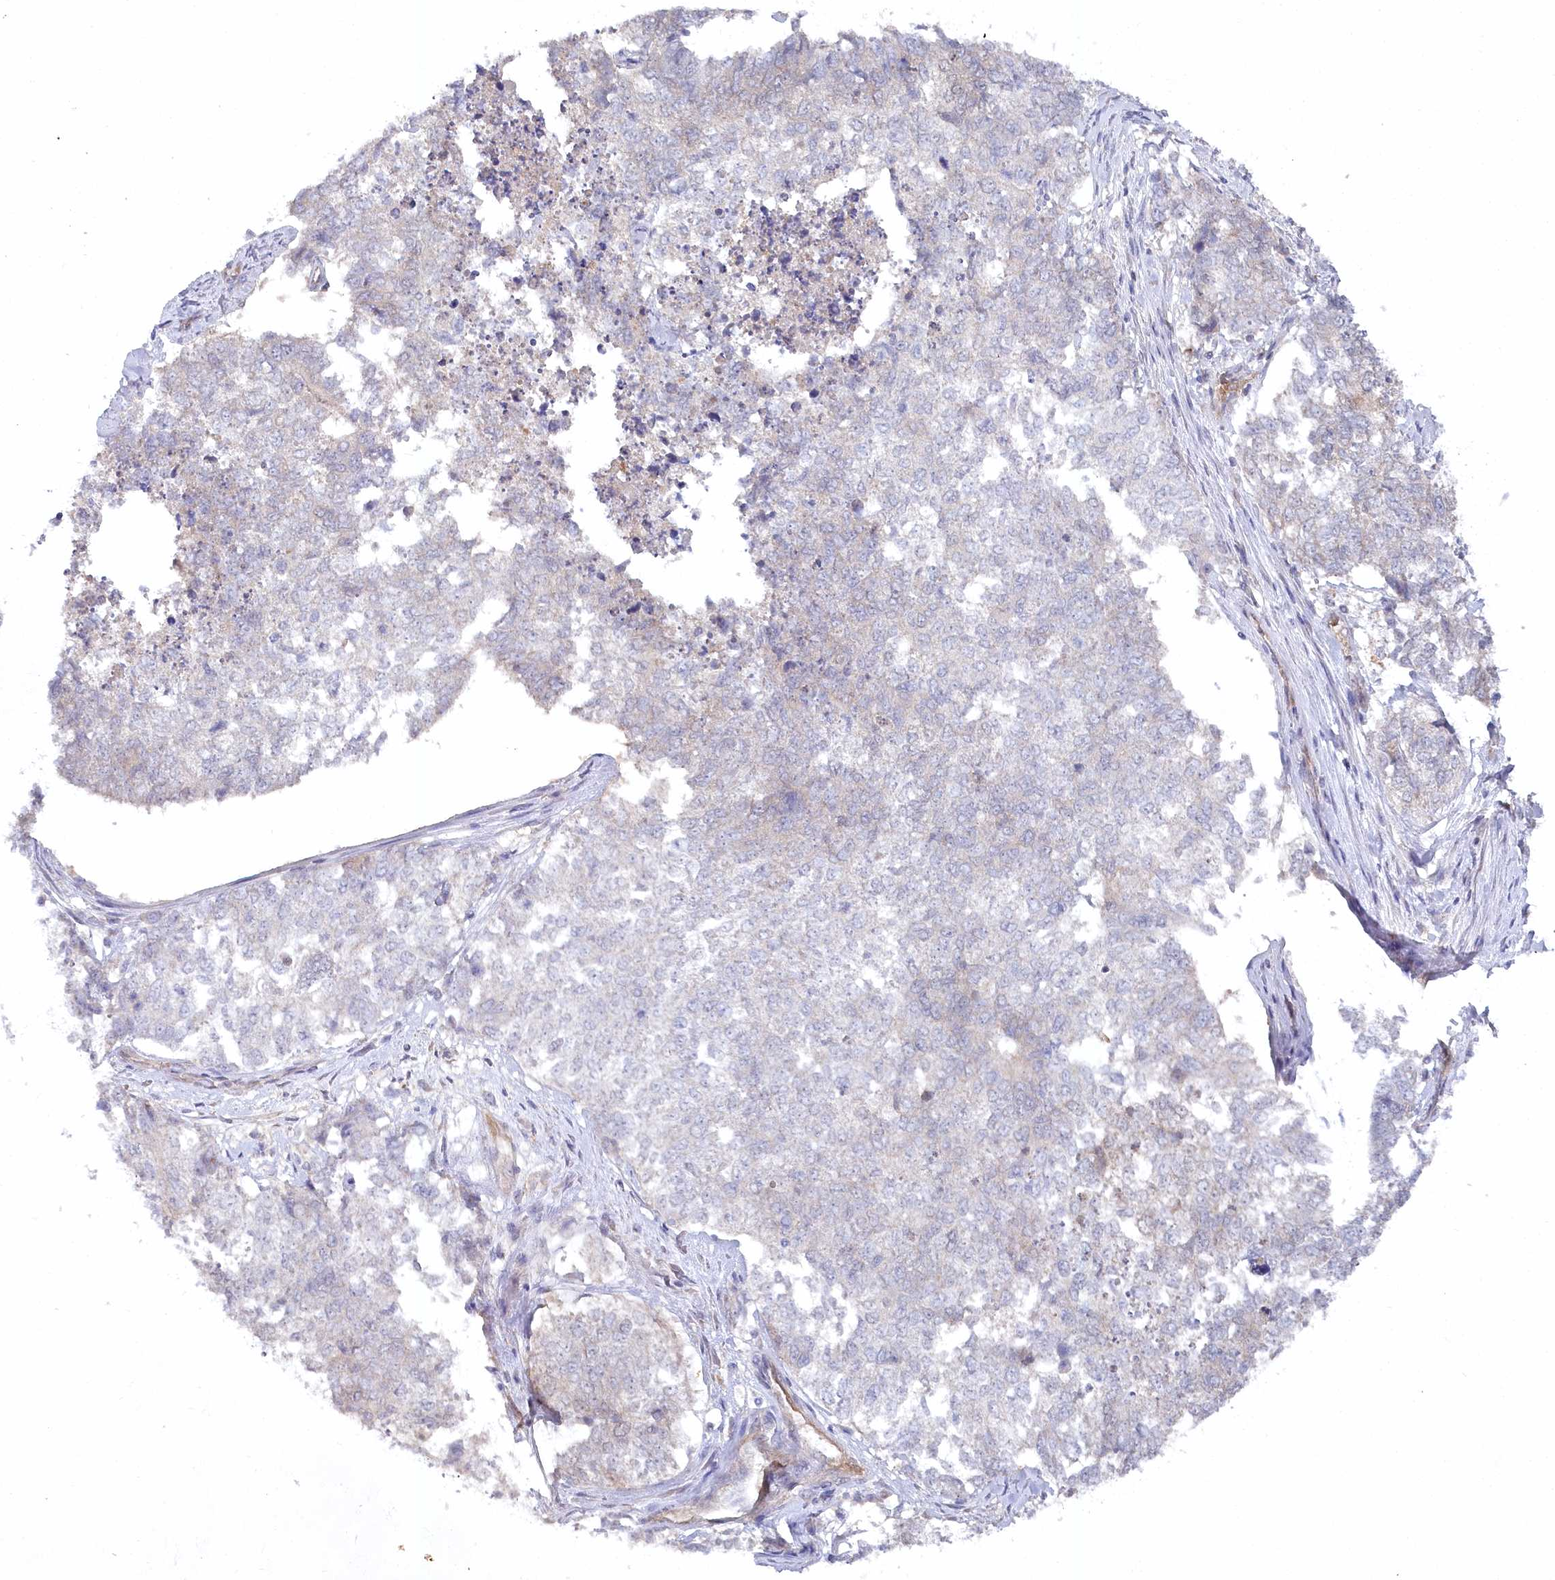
{"staining": {"intensity": "negative", "quantity": "none", "location": "none"}, "tissue": "cervical cancer", "cell_type": "Tumor cells", "image_type": "cancer", "snomed": [{"axis": "morphology", "description": "Squamous cell carcinoma, NOS"}, {"axis": "topography", "description": "Cervix"}], "caption": "A high-resolution micrograph shows immunohistochemistry staining of cervical cancer, which shows no significant positivity in tumor cells. (DAB (3,3'-diaminobenzidine) immunohistochemistry (IHC) with hematoxylin counter stain).", "gene": "AAMDC", "patient": {"sex": "female", "age": 63}}